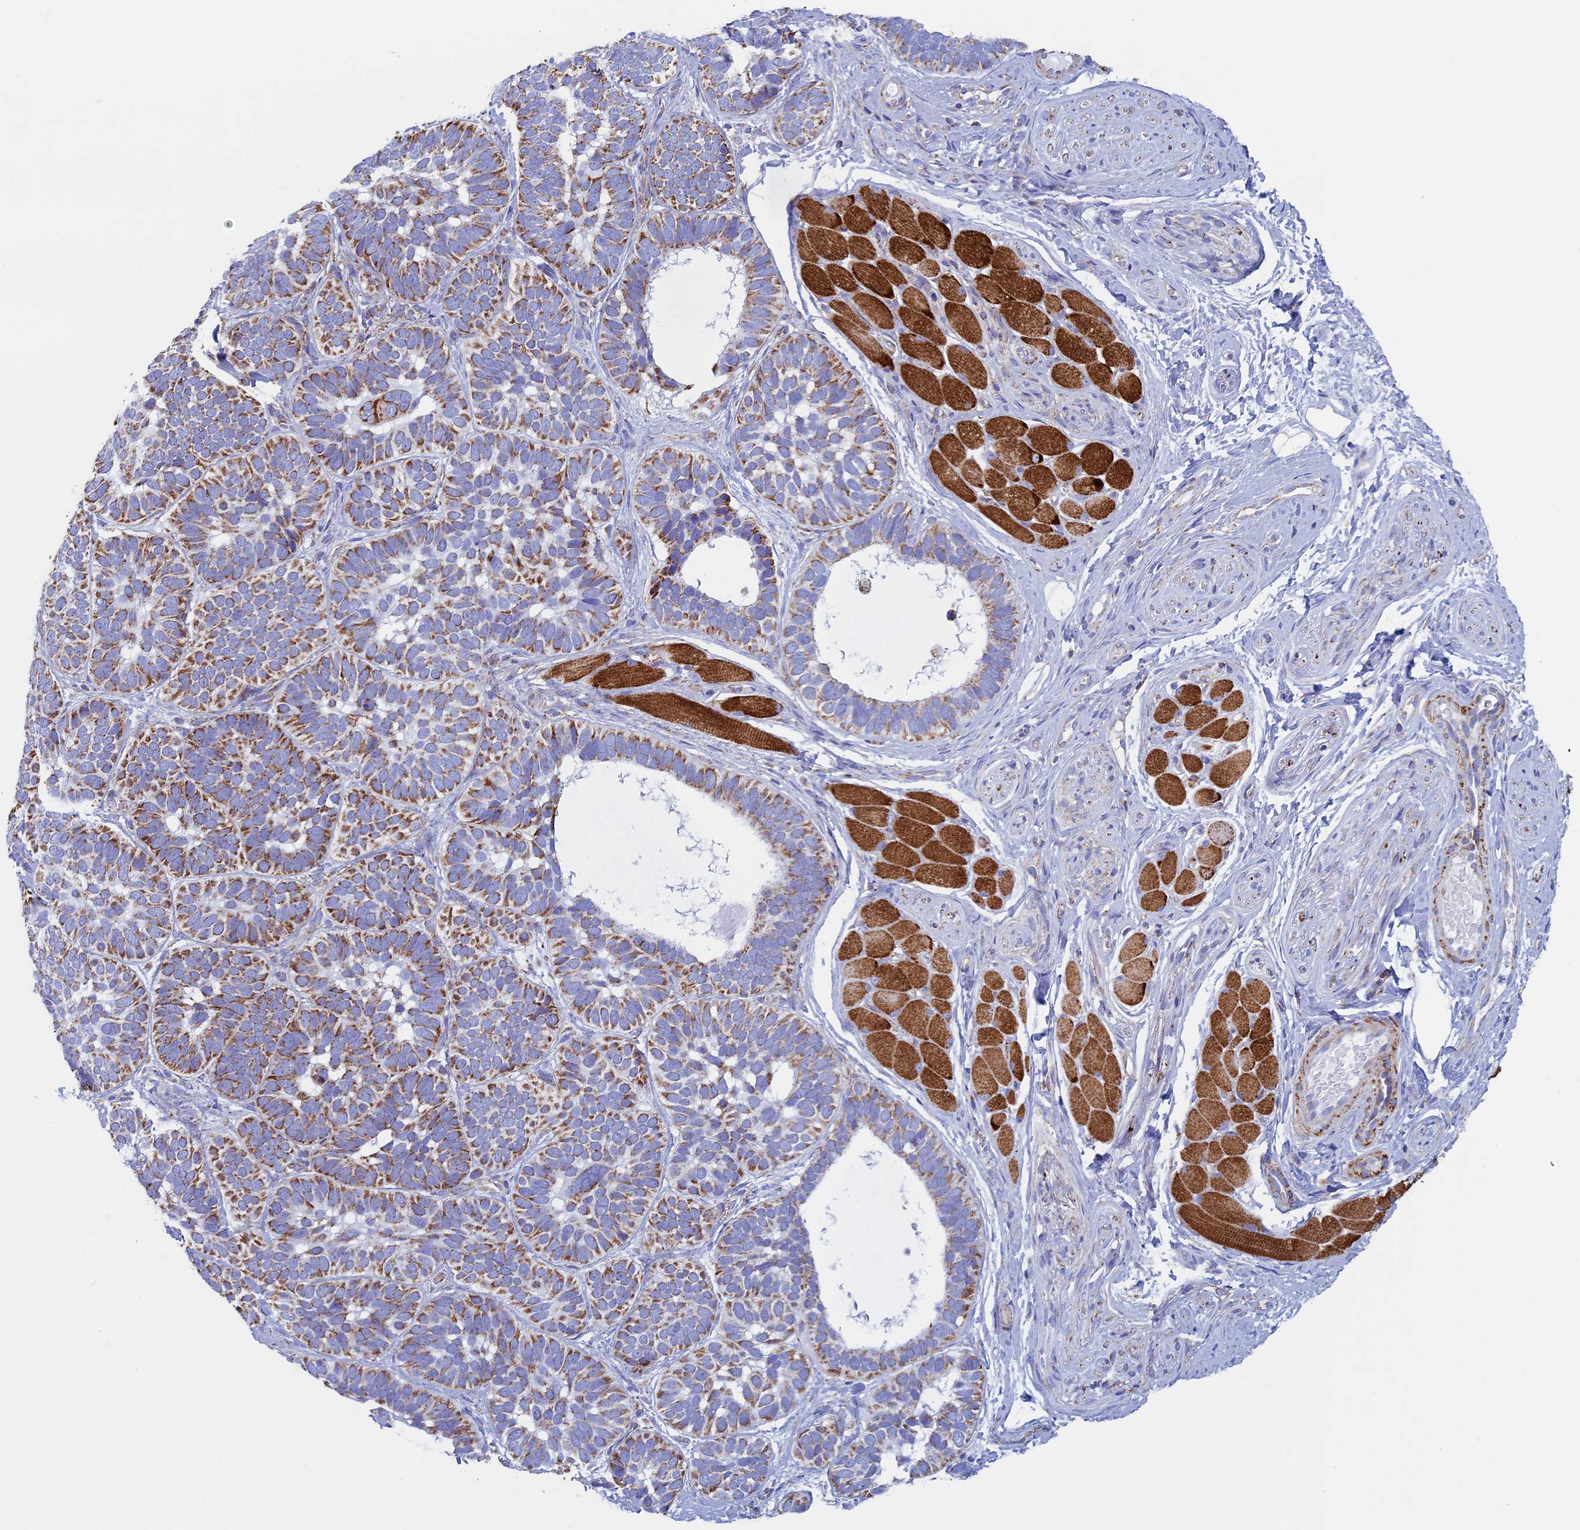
{"staining": {"intensity": "moderate", "quantity": ">75%", "location": "cytoplasmic/membranous"}, "tissue": "skin cancer", "cell_type": "Tumor cells", "image_type": "cancer", "snomed": [{"axis": "morphology", "description": "Basal cell carcinoma"}, {"axis": "topography", "description": "Skin"}], "caption": "There is medium levels of moderate cytoplasmic/membranous staining in tumor cells of basal cell carcinoma (skin), as demonstrated by immunohistochemical staining (brown color).", "gene": "UQCRFS1", "patient": {"sex": "male", "age": 62}}